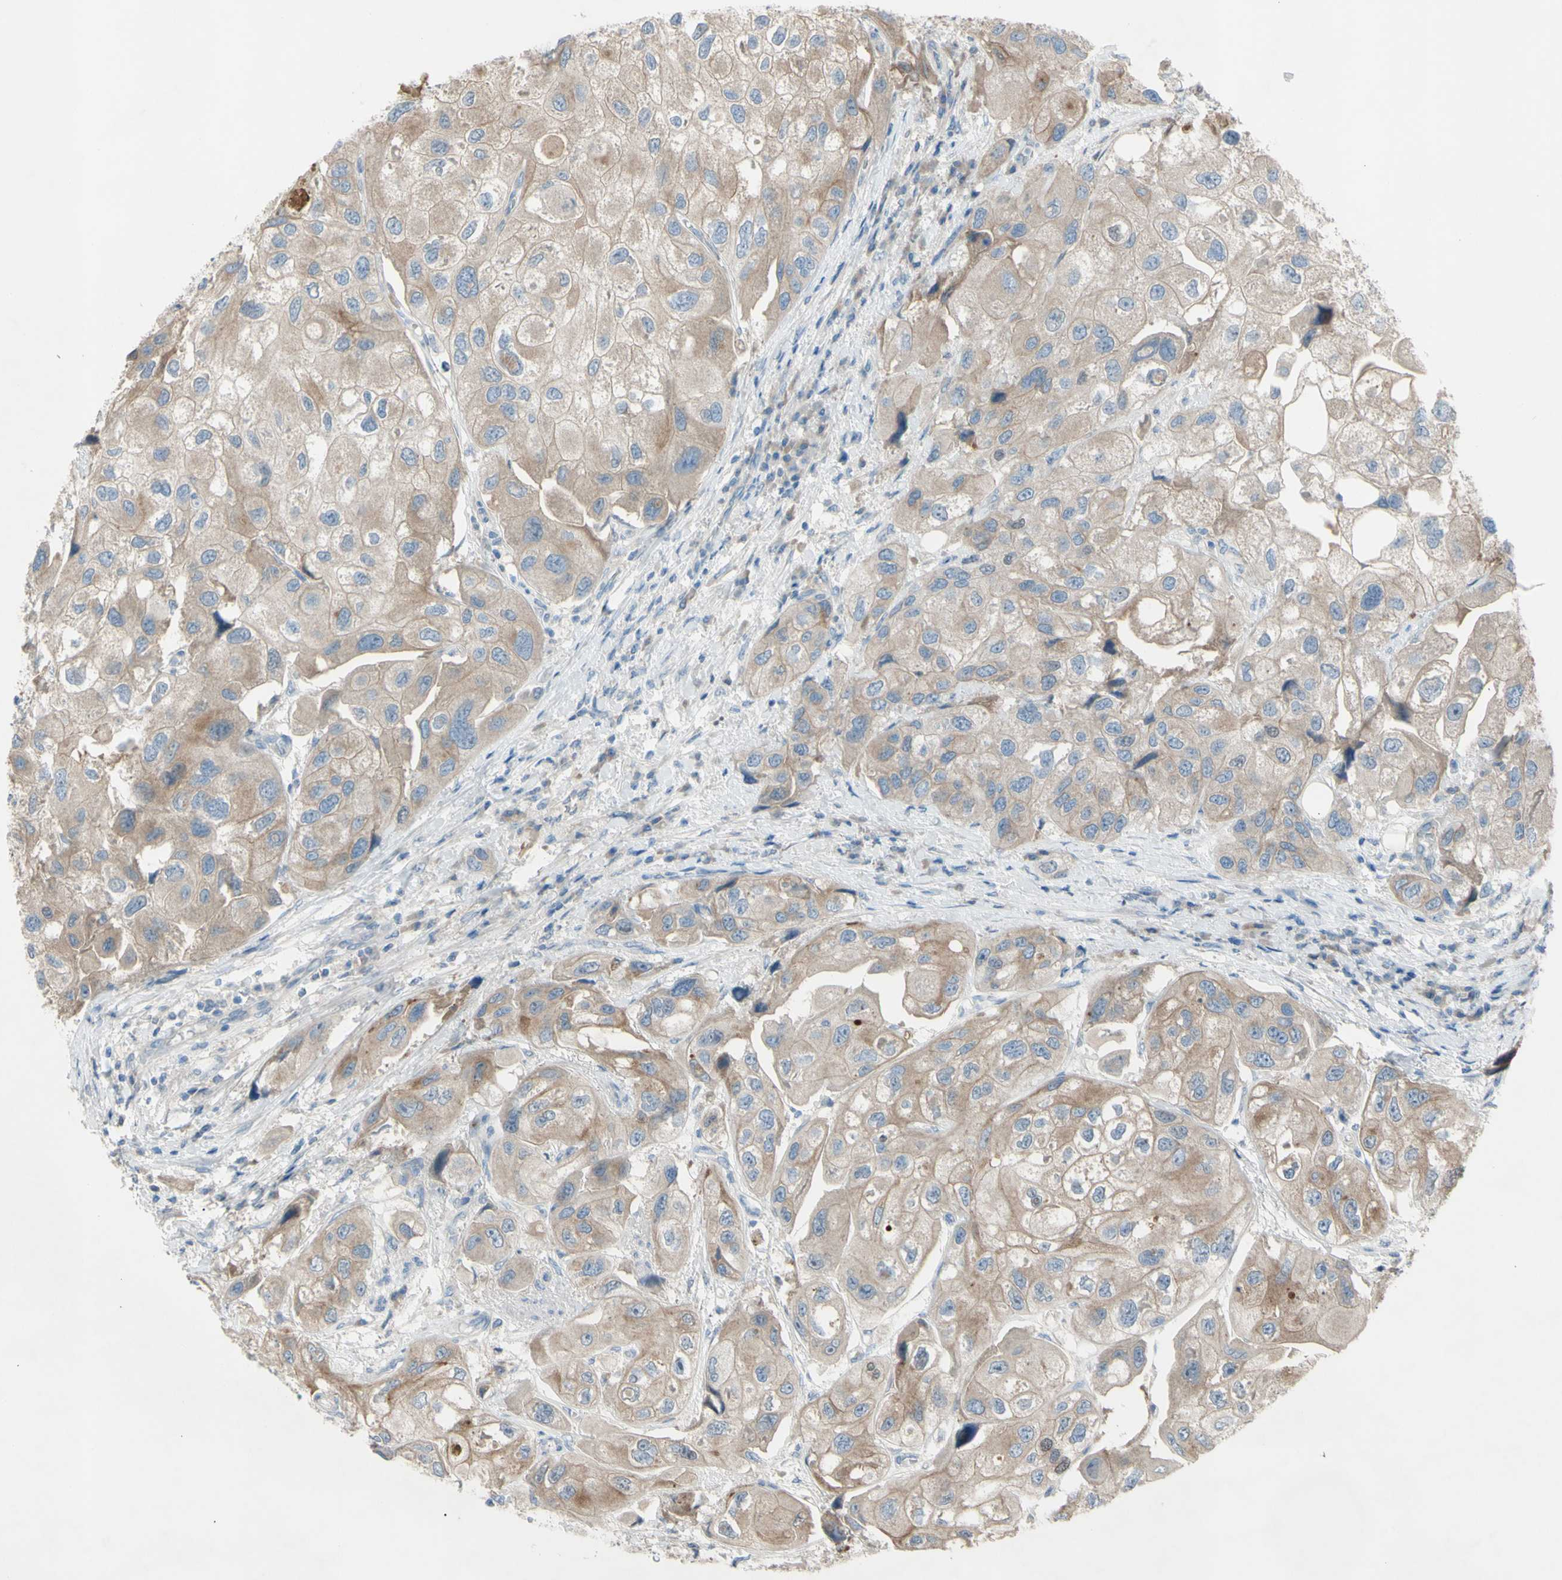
{"staining": {"intensity": "moderate", "quantity": ">75%", "location": "cytoplasmic/membranous"}, "tissue": "urothelial cancer", "cell_type": "Tumor cells", "image_type": "cancer", "snomed": [{"axis": "morphology", "description": "Urothelial carcinoma, High grade"}, {"axis": "topography", "description": "Urinary bladder"}], "caption": "Urothelial cancer tissue demonstrates moderate cytoplasmic/membranous expression in approximately >75% of tumor cells, visualized by immunohistochemistry.", "gene": "ATRN", "patient": {"sex": "female", "age": 64}}